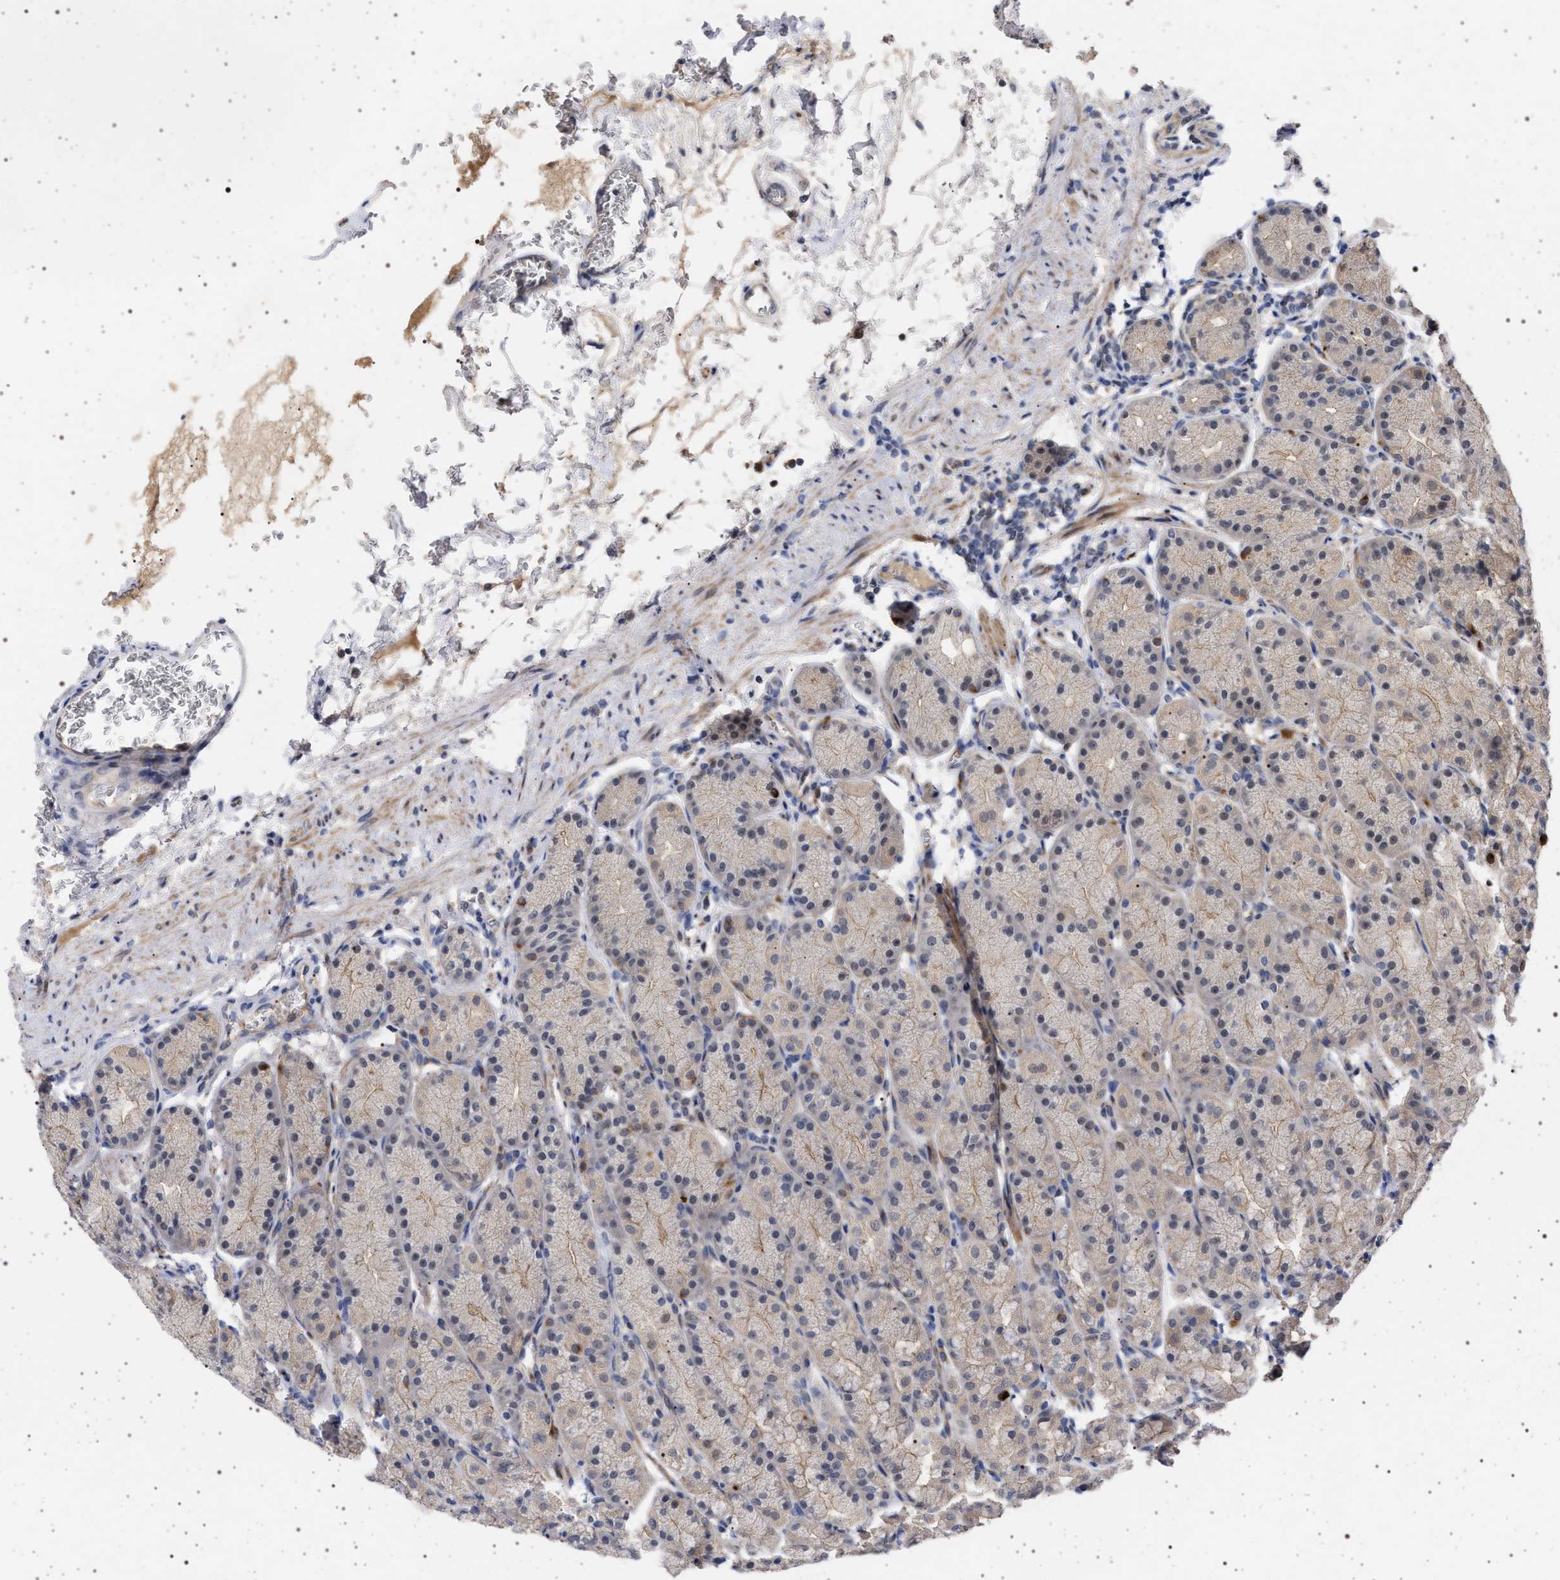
{"staining": {"intensity": "moderate", "quantity": "<25%", "location": "nuclear"}, "tissue": "stomach", "cell_type": "Glandular cells", "image_type": "normal", "snomed": [{"axis": "morphology", "description": "Normal tissue, NOS"}, {"axis": "topography", "description": "Stomach"}], "caption": "Moderate nuclear staining is identified in about <25% of glandular cells in normal stomach.", "gene": "RBM48", "patient": {"sex": "male", "age": 42}}